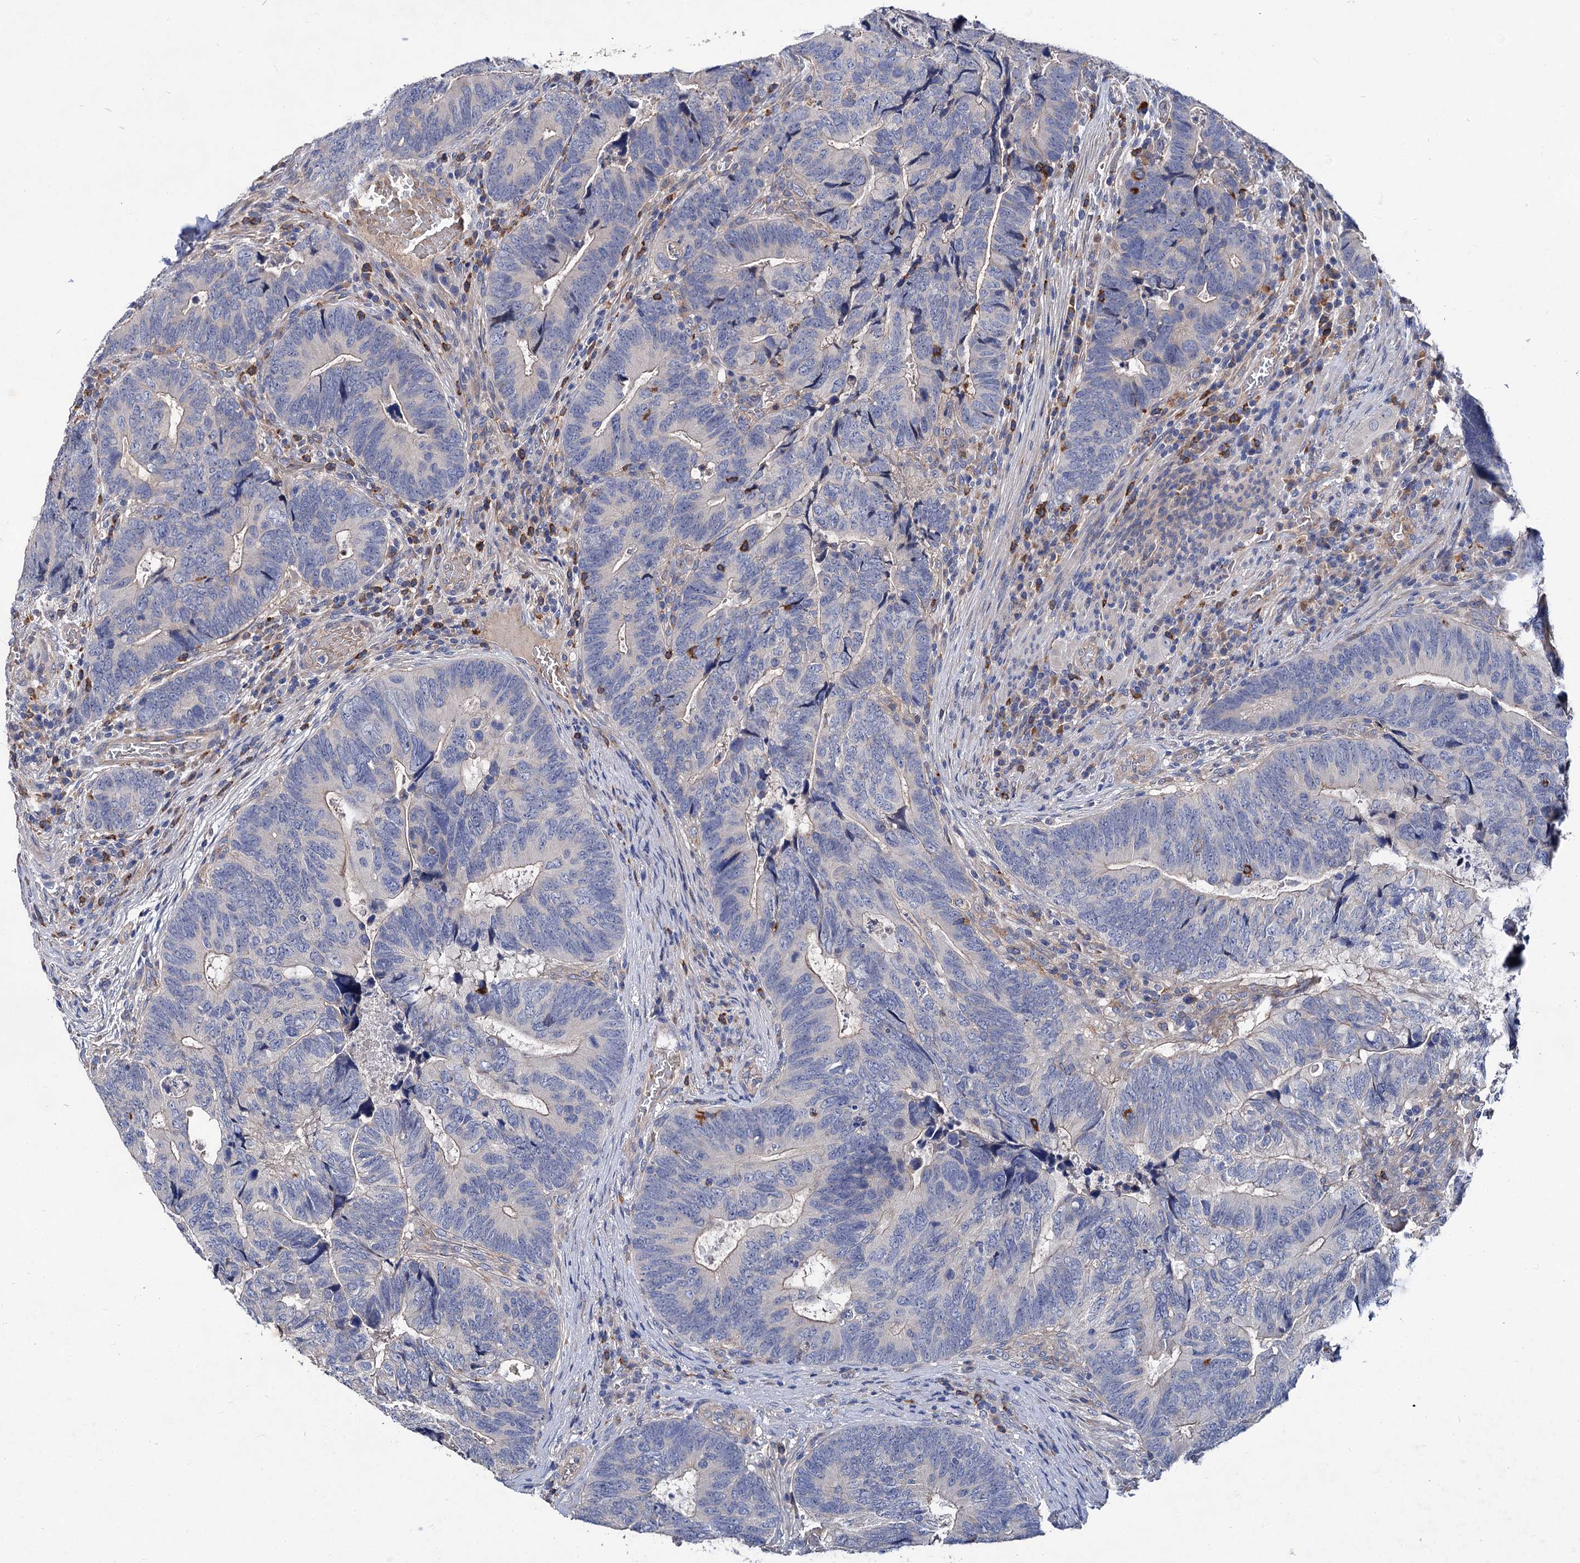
{"staining": {"intensity": "negative", "quantity": "none", "location": "none"}, "tissue": "colorectal cancer", "cell_type": "Tumor cells", "image_type": "cancer", "snomed": [{"axis": "morphology", "description": "Adenocarcinoma, NOS"}, {"axis": "topography", "description": "Colon"}], "caption": "Human colorectal cancer stained for a protein using IHC demonstrates no positivity in tumor cells.", "gene": "HVCN1", "patient": {"sex": "female", "age": 67}}